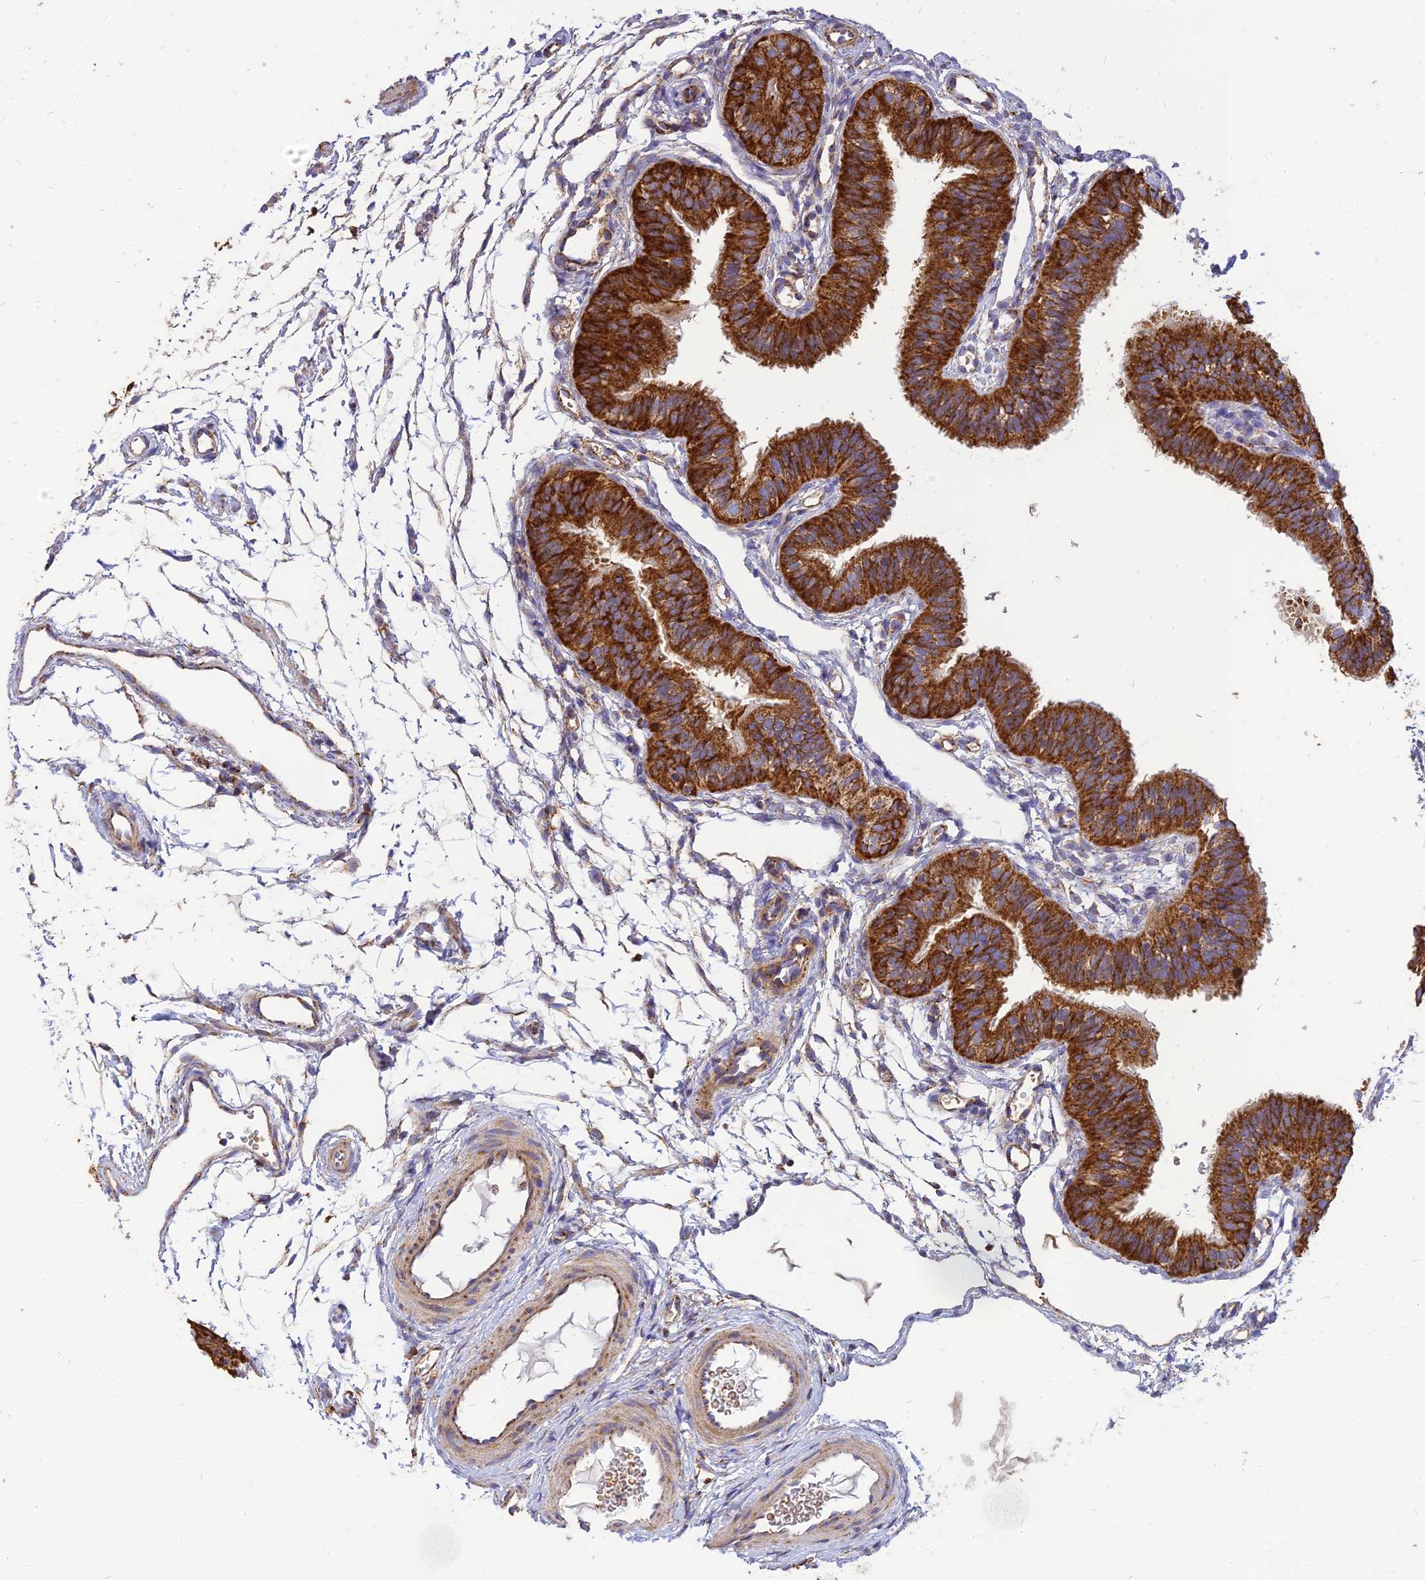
{"staining": {"intensity": "strong", "quantity": ">75%", "location": "cytoplasmic/membranous"}, "tissue": "fallopian tube", "cell_type": "Glandular cells", "image_type": "normal", "snomed": [{"axis": "morphology", "description": "Normal tissue, NOS"}, {"axis": "topography", "description": "Fallopian tube"}], "caption": "Immunohistochemical staining of unremarkable fallopian tube demonstrates >75% levels of strong cytoplasmic/membranous protein positivity in approximately >75% of glandular cells.", "gene": "THUMPD2", "patient": {"sex": "female", "age": 35}}